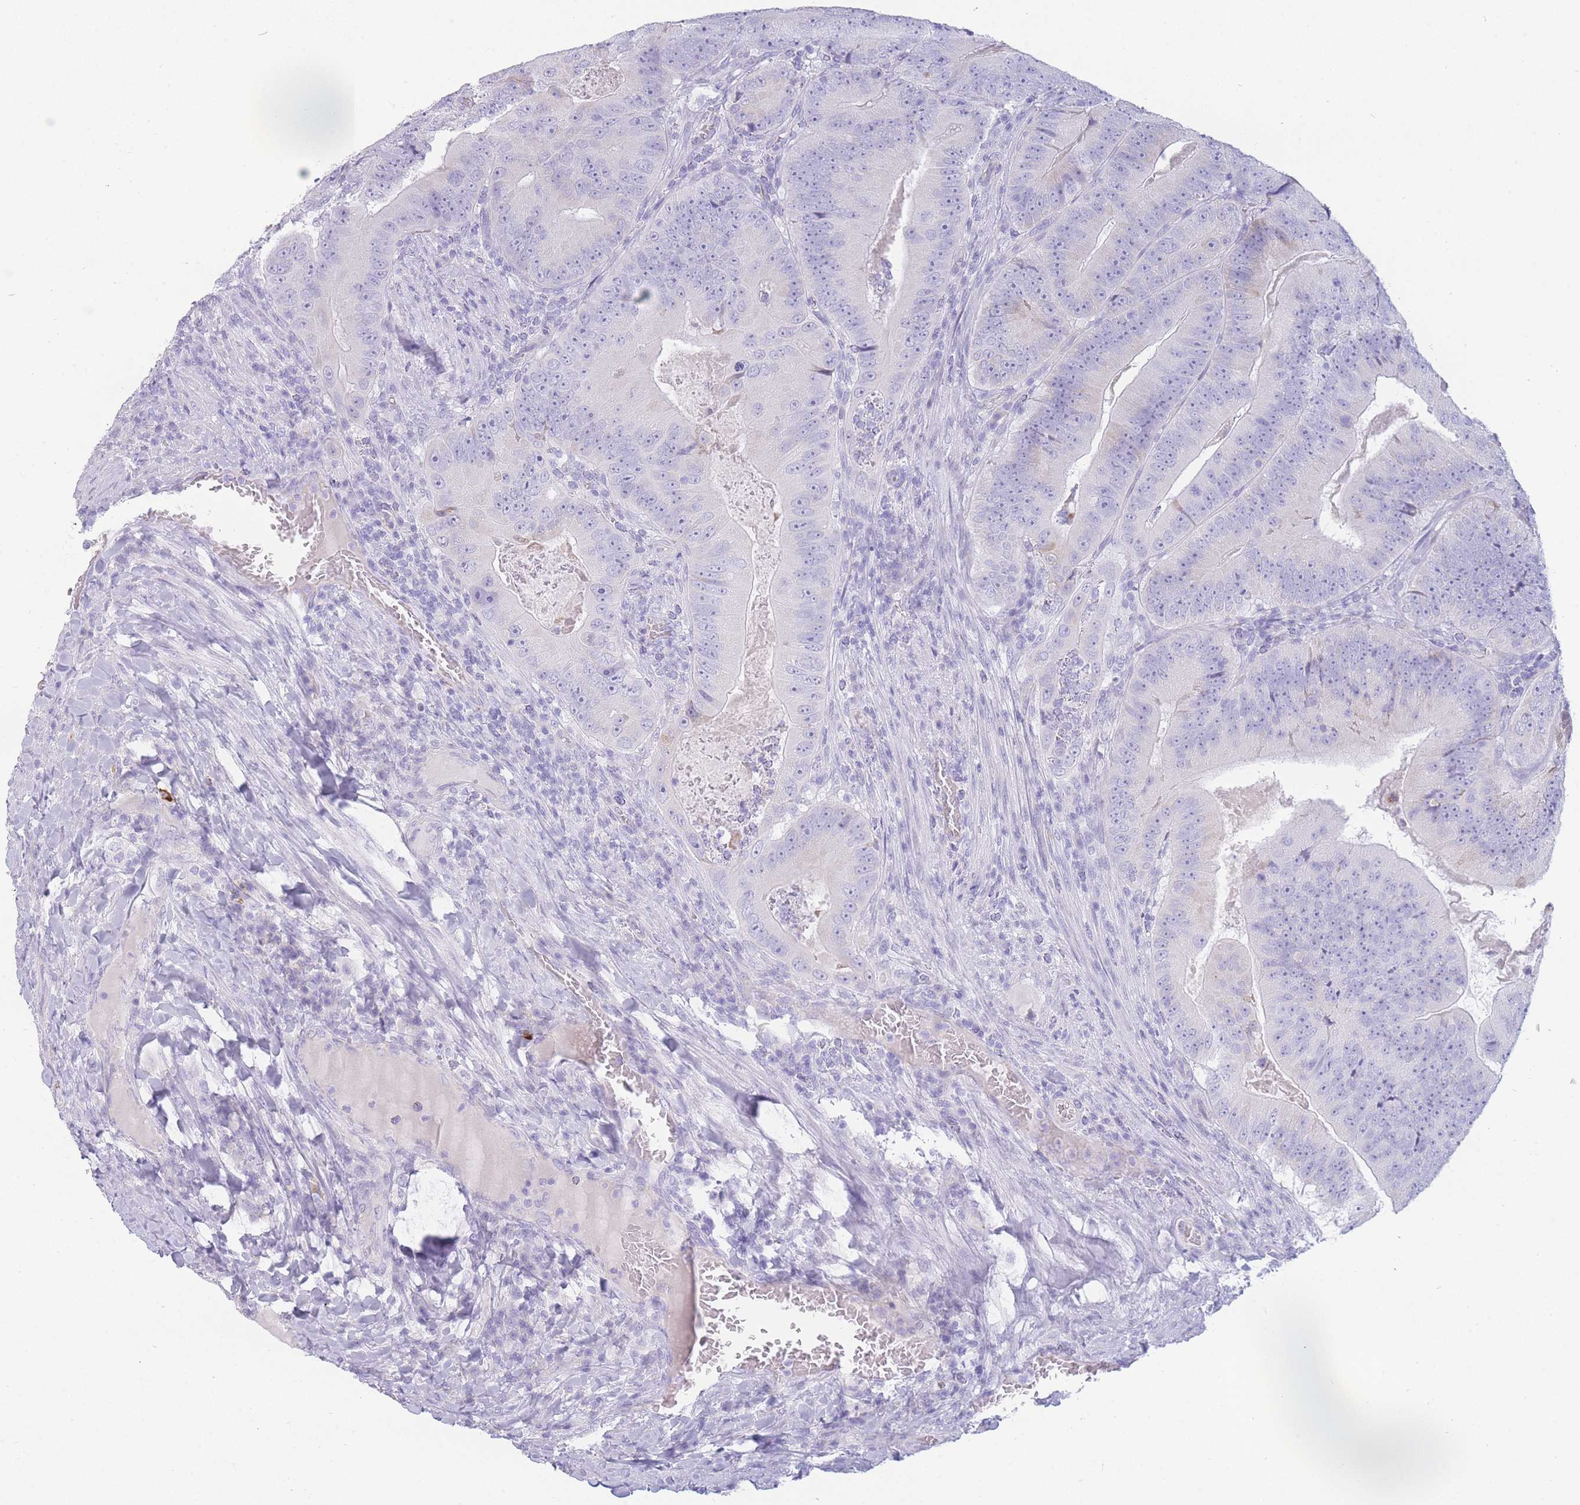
{"staining": {"intensity": "negative", "quantity": "none", "location": "none"}, "tissue": "colorectal cancer", "cell_type": "Tumor cells", "image_type": "cancer", "snomed": [{"axis": "morphology", "description": "Adenocarcinoma, NOS"}, {"axis": "topography", "description": "Colon"}], "caption": "A micrograph of colorectal cancer stained for a protein demonstrates no brown staining in tumor cells.", "gene": "UPK1A", "patient": {"sex": "female", "age": 86}}